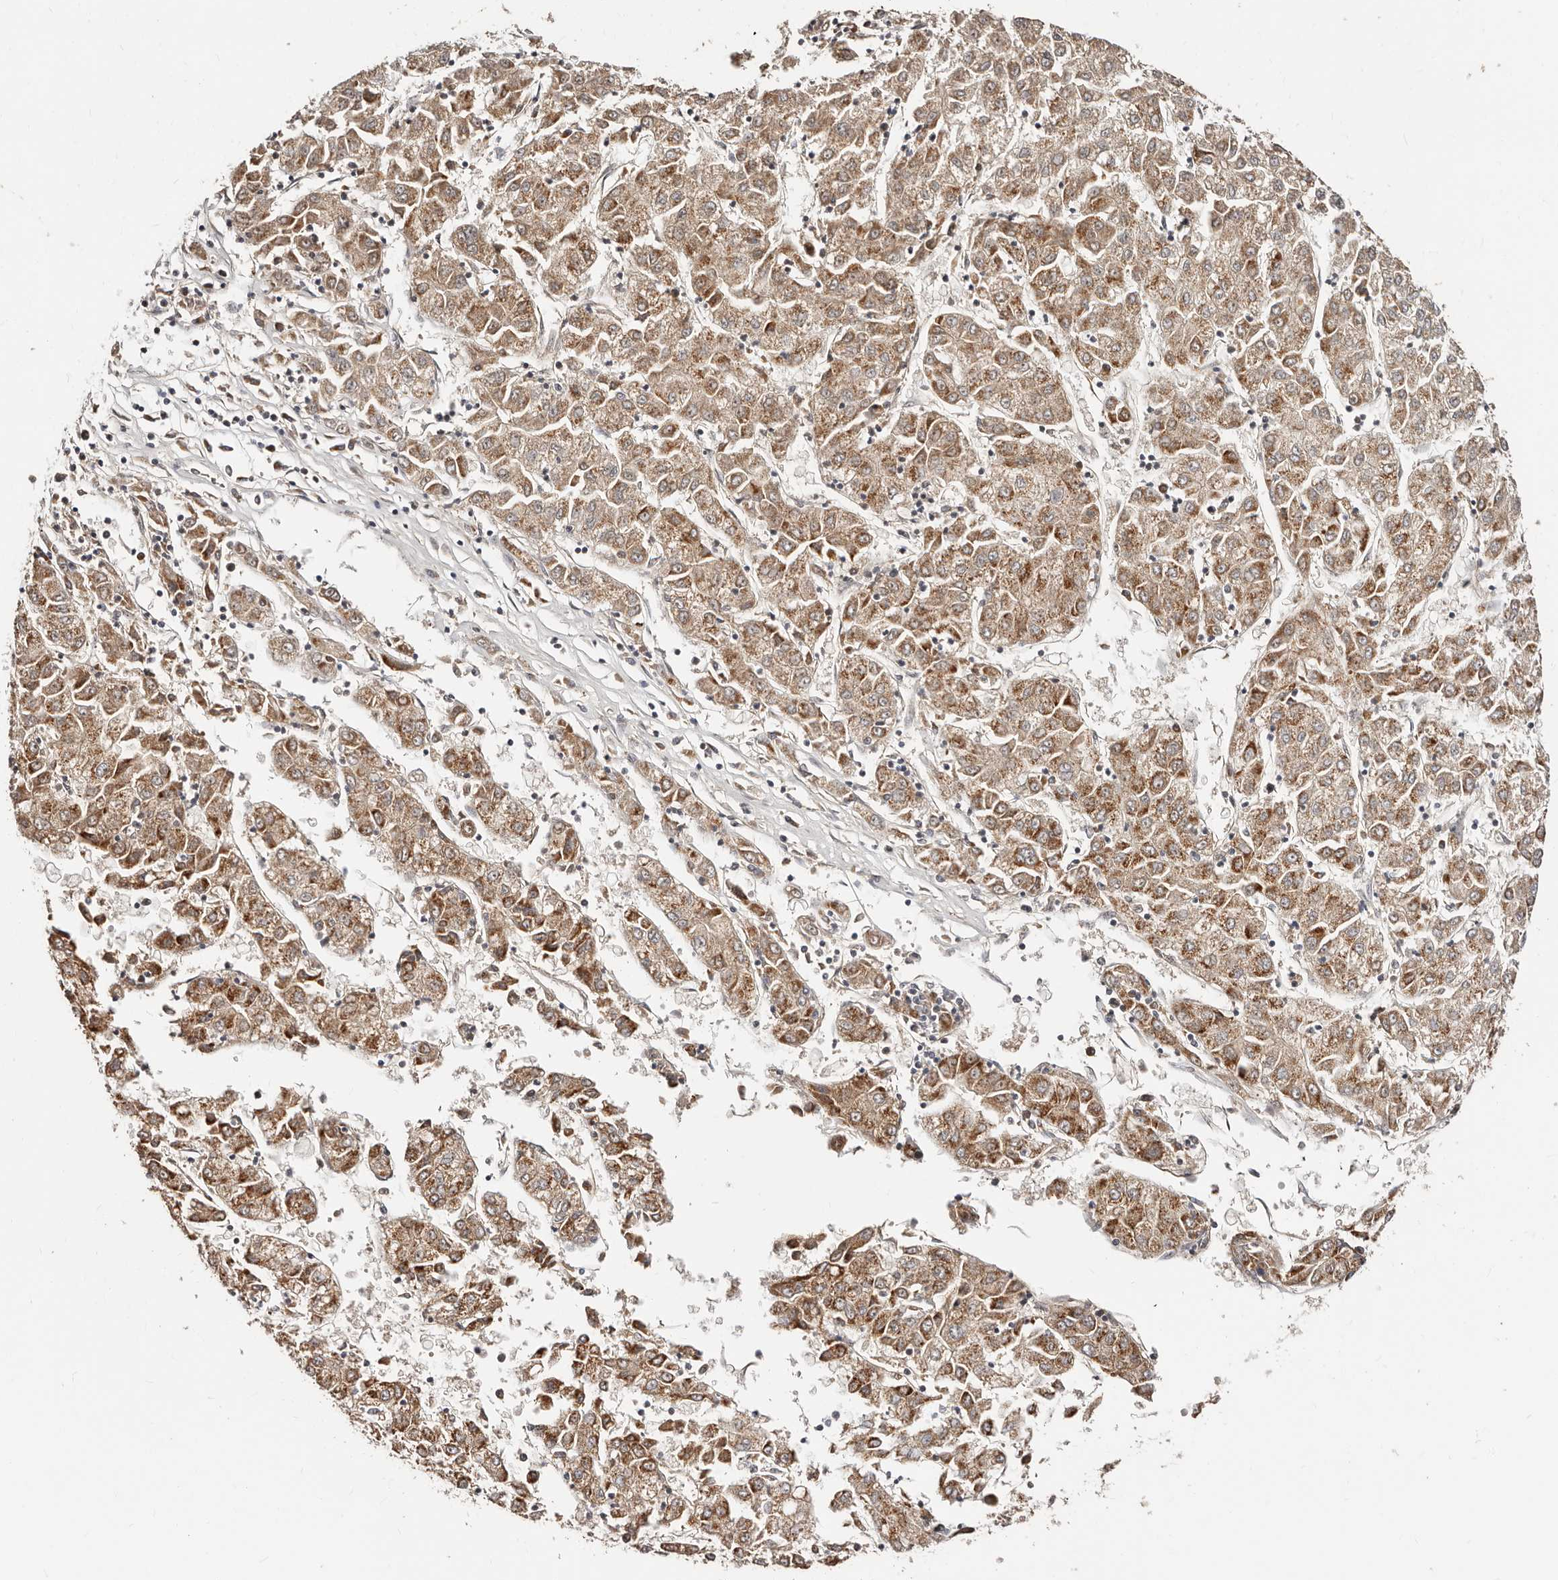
{"staining": {"intensity": "moderate", "quantity": ">75%", "location": "cytoplasmic/membranous"}, "tissue": "liver cancer", "cell_type": "Tumor cells", "image_type": "cancer", "snomed": [{"axis": "morphology", "description": "Carcinoma, Hepatocellular, NOS"}, {"axis": "topography", "description": "Liver"}], "caption": "DAB immunohistochemical staining of liver cancer (hepatocellular carcinoma) reveals moderate cytoplasmic/membranous protein positivity in approximately >75% of tumor cells.", "gene": "APOL6", "patient": {"sex": "male", "age": 72}}